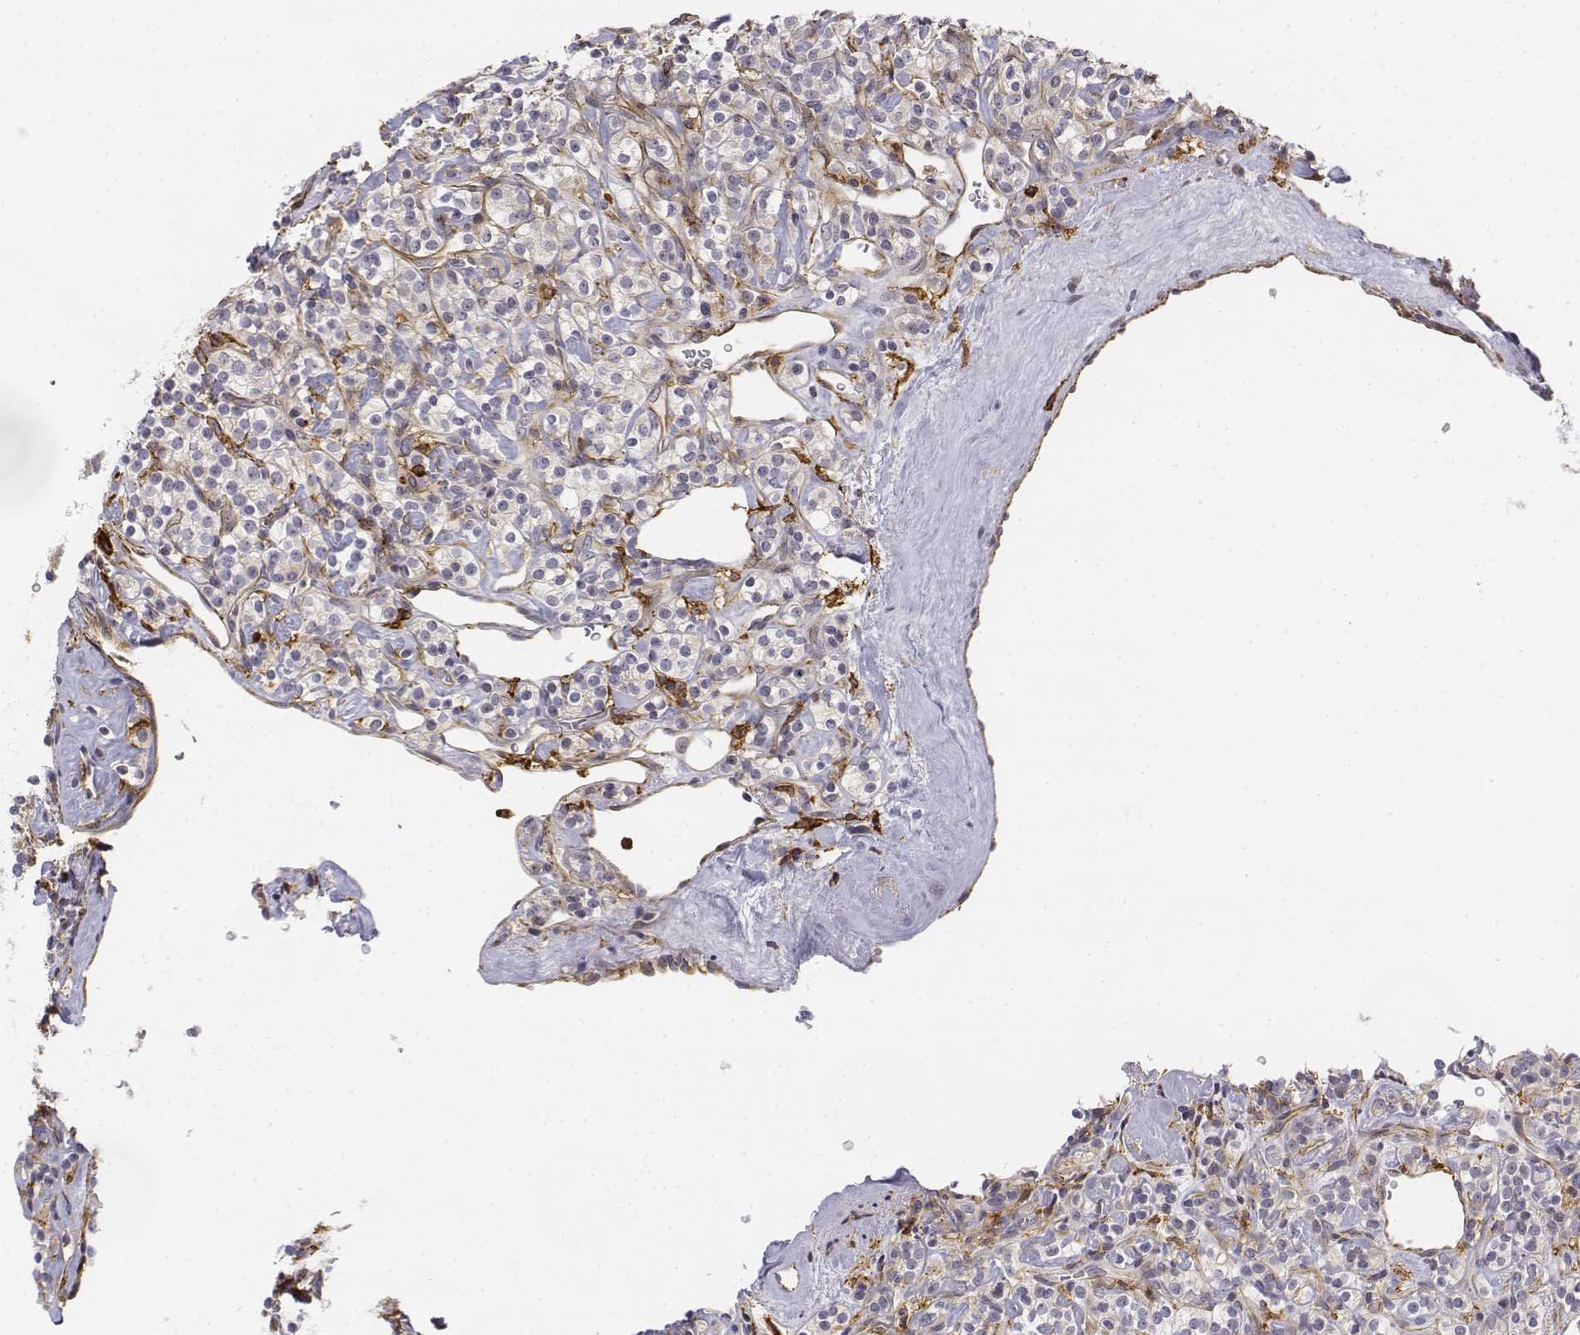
{"staining": {"intensity": "negative", "quantity": "none", "location": "none"}, "tissue": "renal cancer", "cell_type": "Tumor cells", "image_type": "cancer", "snomed": [{"axis": "morphology", "description": "Adenocarcinoma, NOS"}, {"axis": "topography", "description": "Kidney"}], "caption": "This is an immunohistochemistry histopathology image of human renal adenocarcinoma. There is no expression in tumor cells.", "gene": "CD14", "patient": {"sex": "male", "age": 77}}